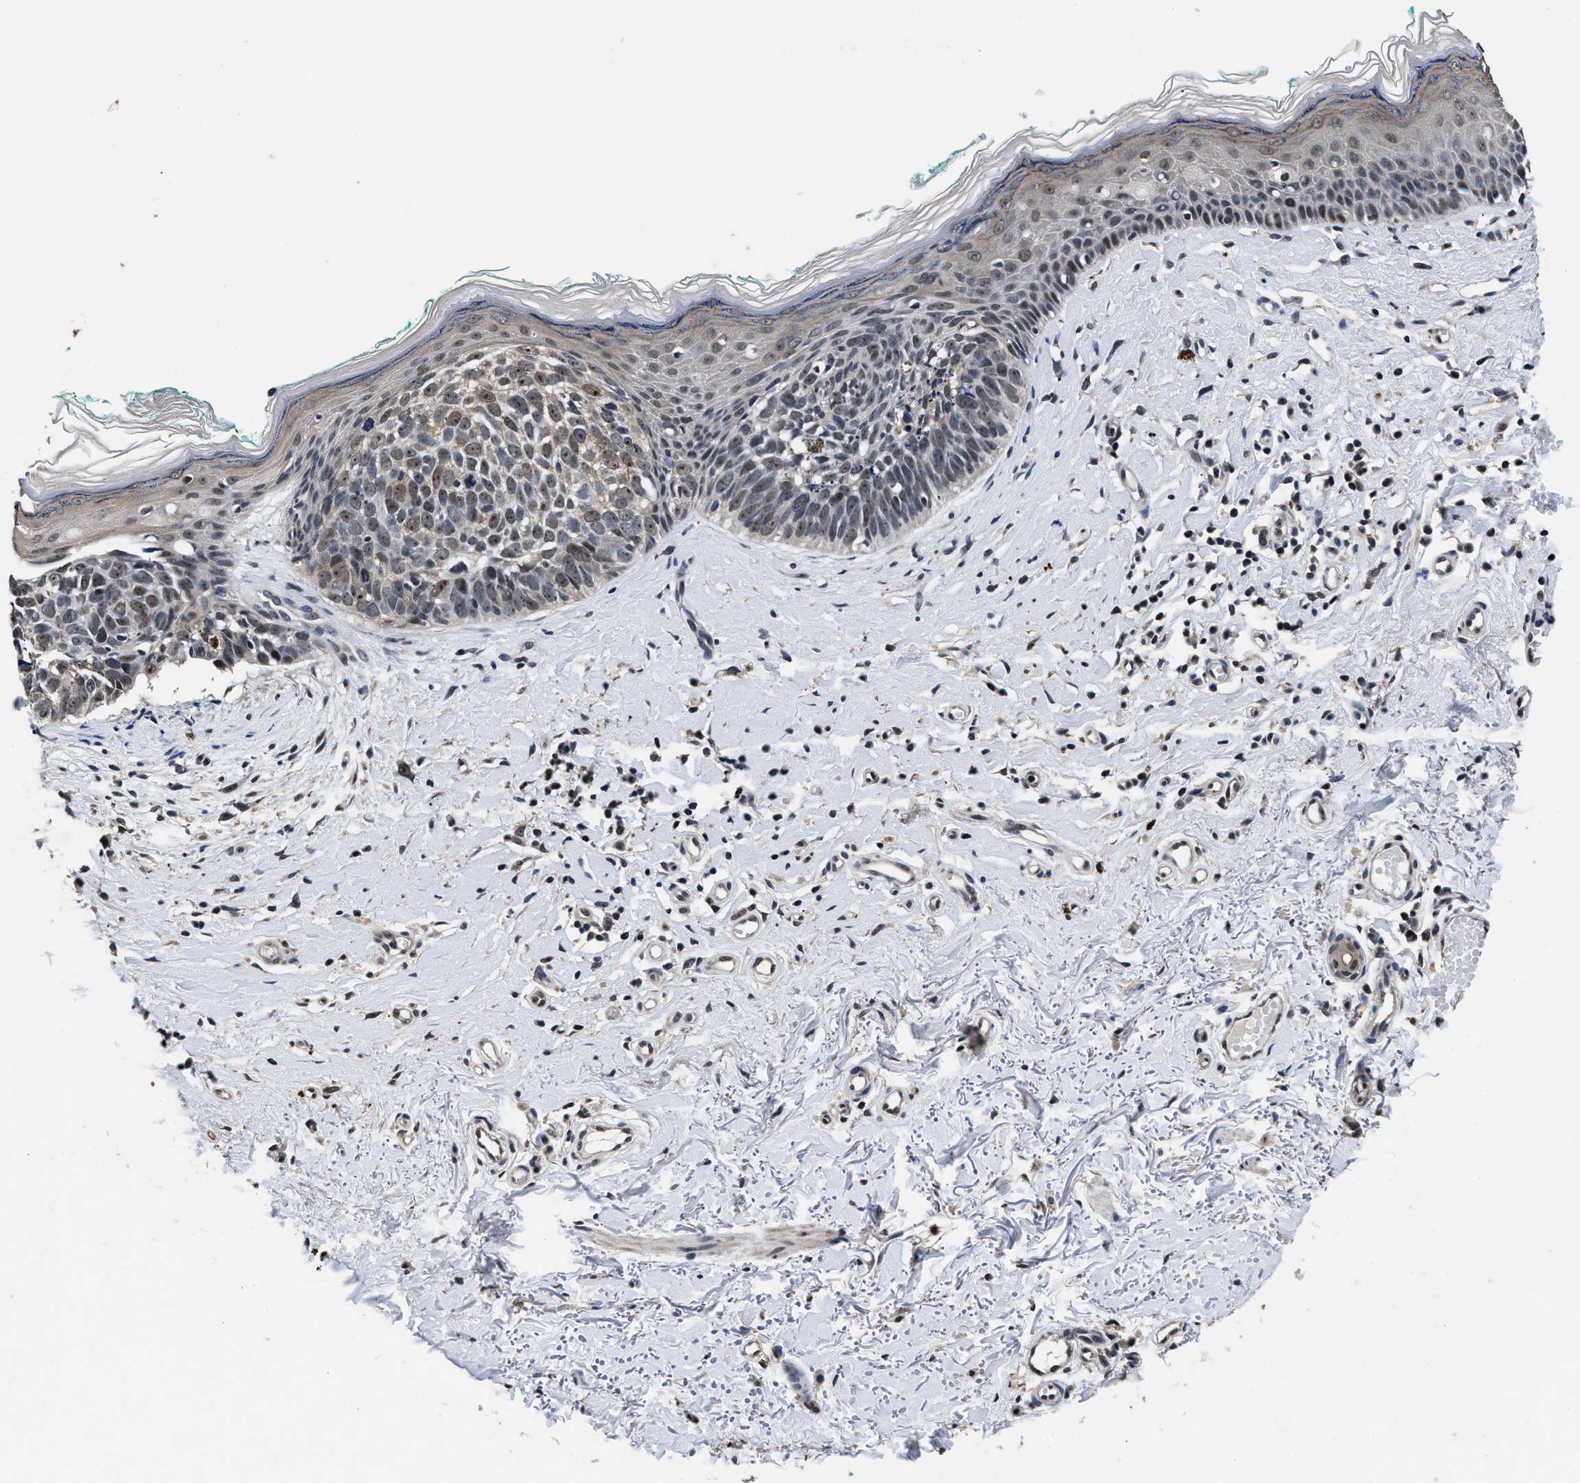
{"staining": {"intensity": "weak", "quantity": "25%-75%", "location": "nuclear"}, "tissue": "skin cancer", "cell_type": "Tumor cells", "image_type": "cancer", "snomed": [{"axis": "morphology", "description": "Basal cell carcinoma"}, {"axis": "topography", "description": "Skin"}], "caption": "IHC photomicrograph of skin cancer (basal cell carcinoma) stained for a protein (brown), which exhibits low levels of weak nuclear expression in about 25%-75% of tumor cells.", "gene": "USP16", "patient": {"sex": "male", "age": 48}}